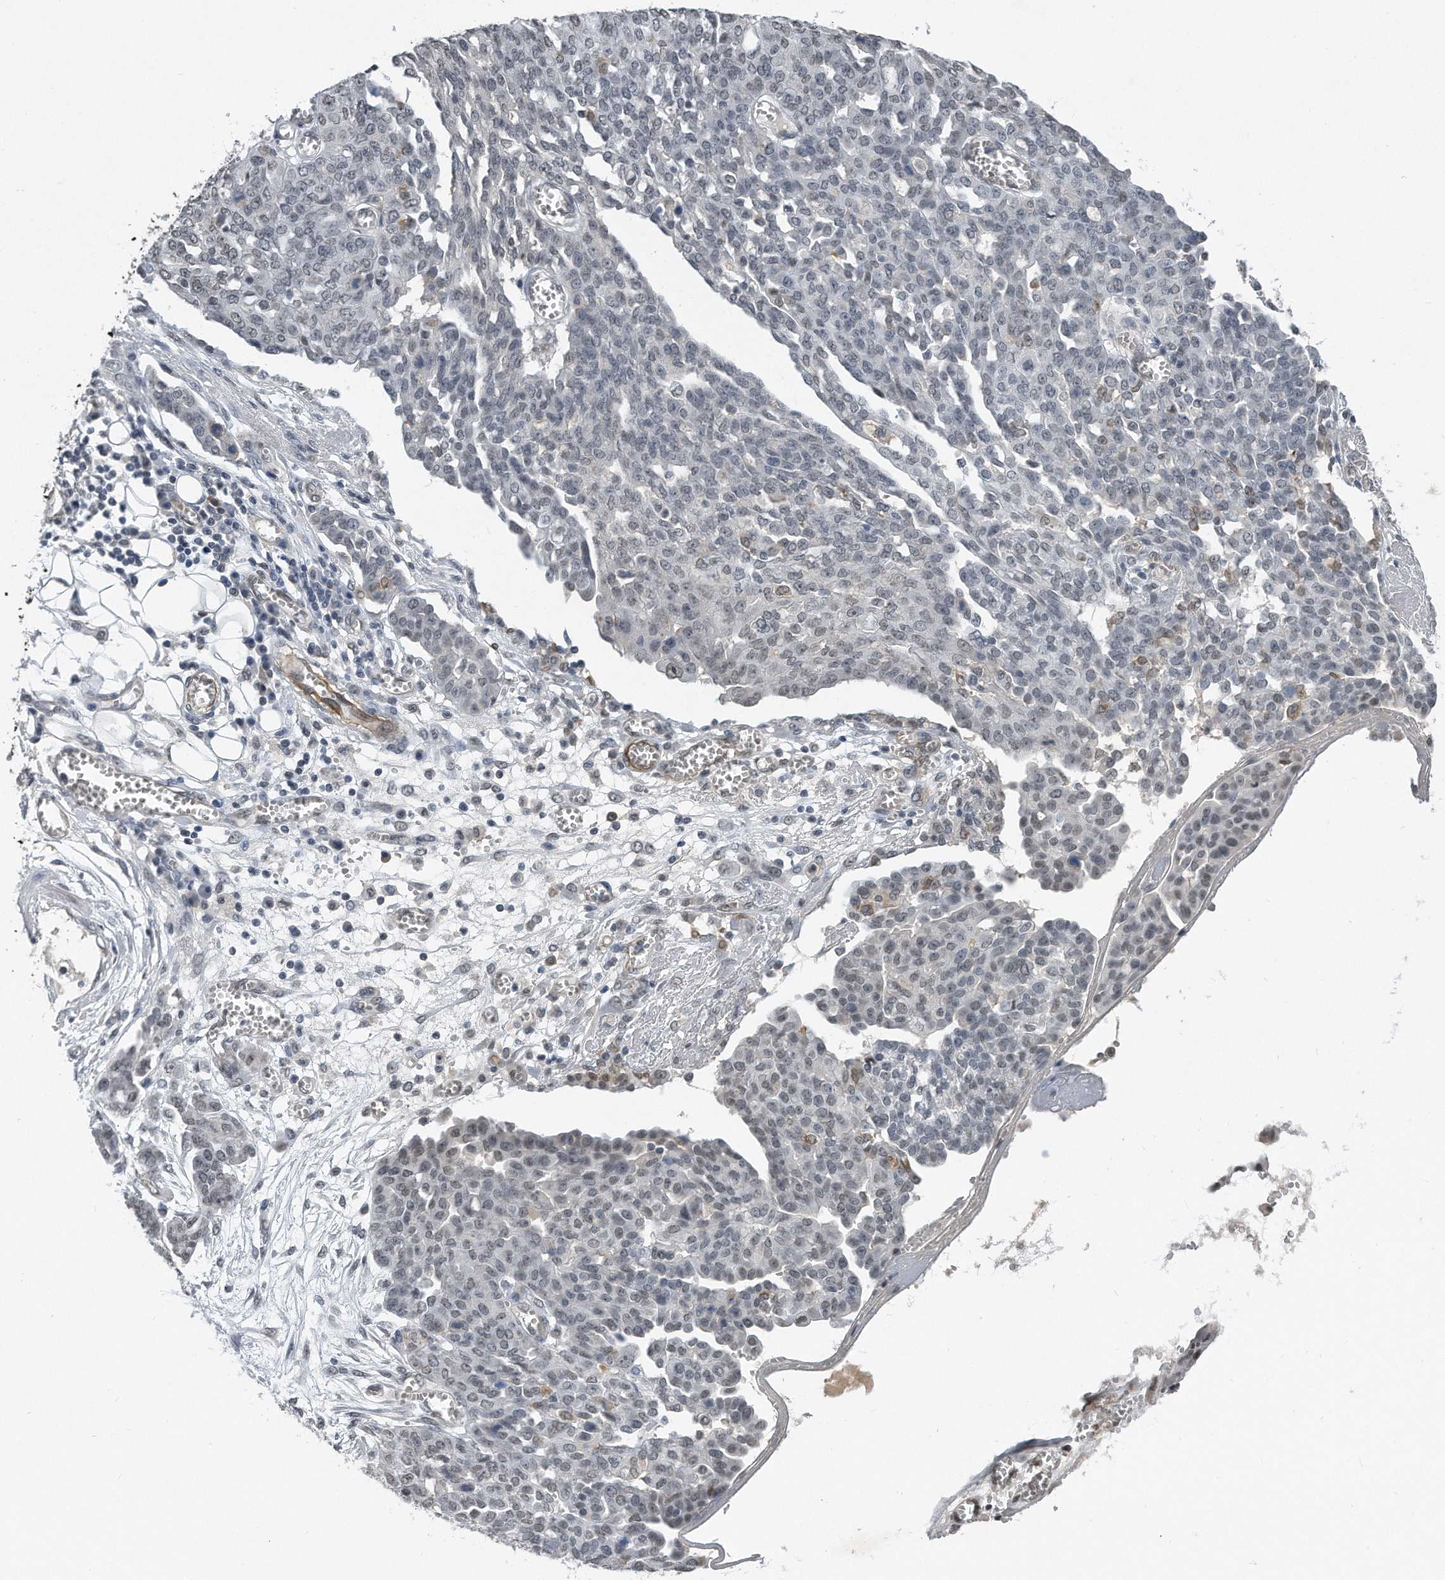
{"staining": {"intensity": "negative", "quantity": "none", "location": "none"}, "tissue": "ovarian cancer", "cell_type": "Tumor cells", "image_type": "cancer", "snomed": [{"axis": "morphology", "description": "Cystadenocarcinoma, serous, NOS"}, {"axis": "topography", "description": "Soft tissue"}, {"axis": "topography", "description": "Ovary"}], "caption": "This is an immunohistochemistry (IHC) image of serous cystadenocarcinoma (ovarian). There is no staining in tumor cells.", "gene": "TP53INP1", "patient": {"sex": "female", "age": 57}}